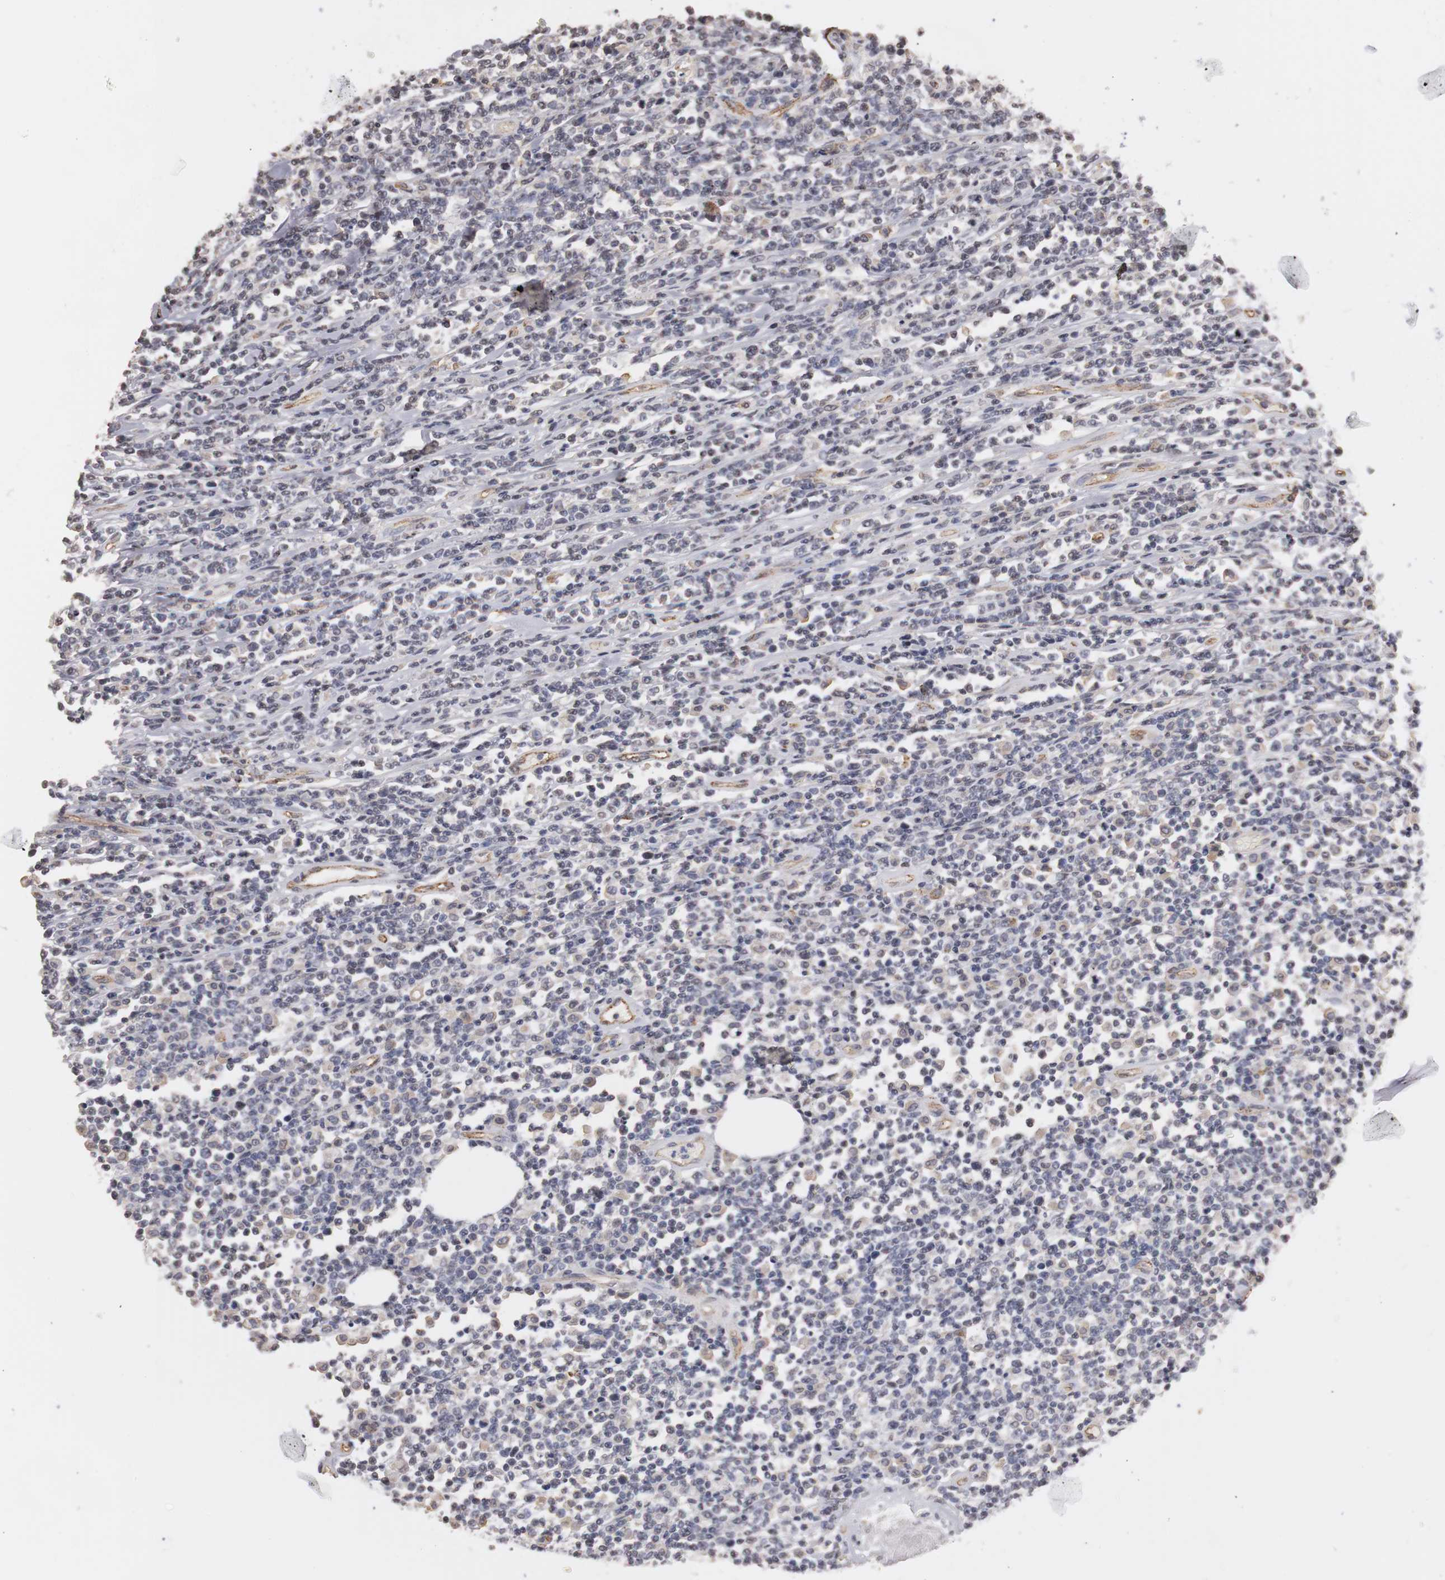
{"staining": {"intensity": "weak", "quantity": "<25%", "location": "cytoplasmic/membranous,nuclear"}, "tissue": "lymphoma", "cell_type": "Tumor cells", "image_type": "cancer", "snomed": [{"axis": "morphology", "description": "Malignant lymphoma, non-Hodgkin's type, High grade"}, {"axis": "topography", "description": "Colon"}], "caption": "IHC image of human malignant lymphoma, non-Hodgkin's type (high-grade) stained for a protein (brown), which exhibits no expression in tumor cells. (DAB immunohistochemistry with hematoxylin counter stain).", "gene": "PLEKHA1", "patient": {"sex": "male", "age": 82}}